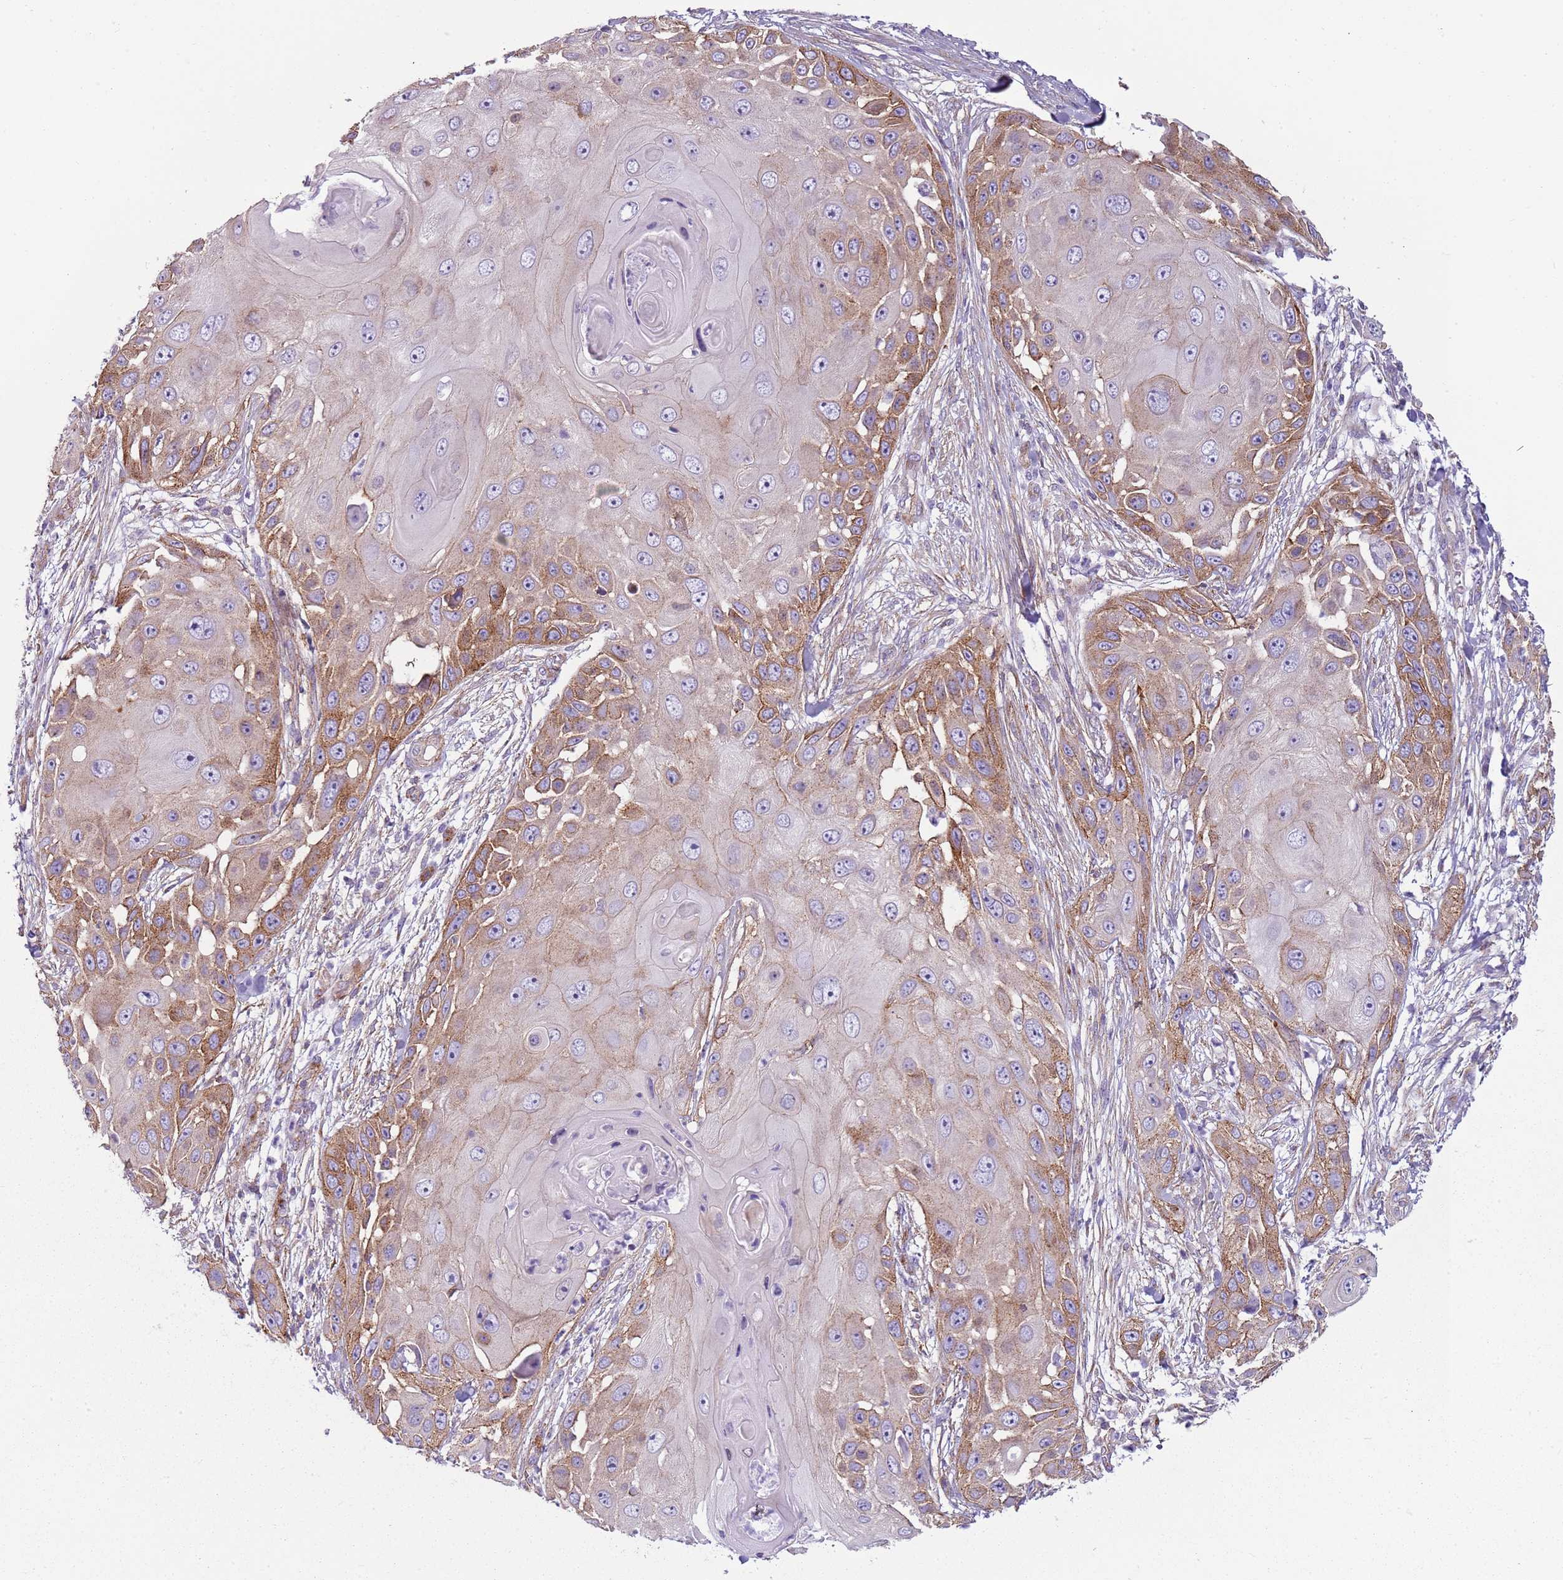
{"staining": {"intensity": "moderate", "quantity": "25%-75%", "location": "cytoplasmic/membranous"}, "tissue": "skin cancer", "cell_type": "Tumor cells", "image_type": "cancer", "snomed": [{"axis": "morphology", "description": "Squamous cell carcinoma, NOS"}, {"axis": "topography", "description": "Skin"}], "caption": "Protein staining demonstrates moderate cytoplasmic/membranous staining in about 25%-75% of tumor cells in squamous cell carcinoma (skin). The protein of interest is stained brown, and the nuclei are stained in blue (DAB (3,3'-diaminobenzidine) IHC with brightfield microscopy, high magnification).", "gene": "SNX1", "patient": {"sex": "female", "age": 44}}